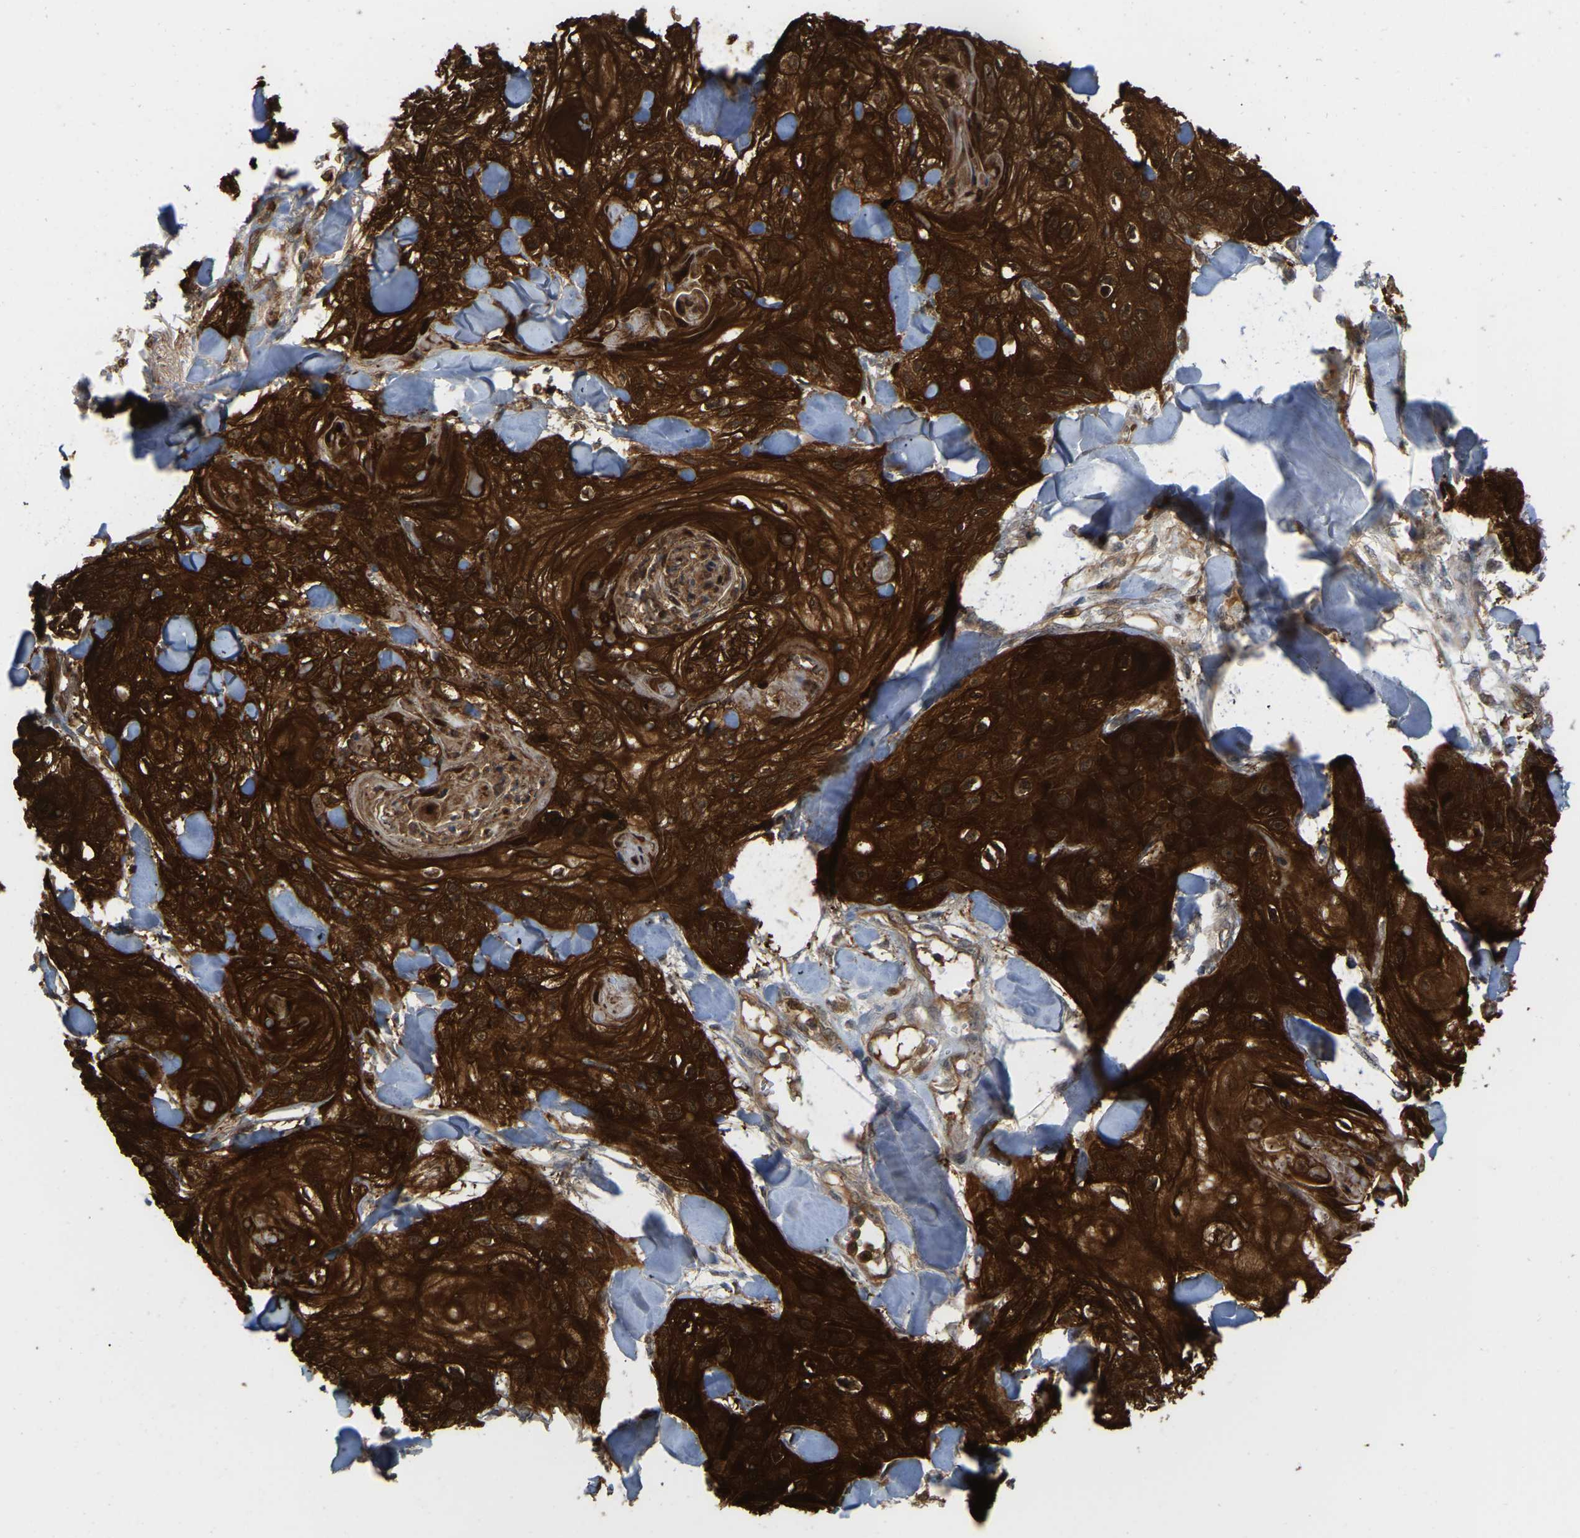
{"staining": {"intensity": "strong", "quantity": ">75%", "location": "cytoplasmic/membranous"}, "tissue": "skin cancer", "cell_type": "Tumor cells", "image_type": "cancer", "snomed": [{"axis": "morphology", "description": "Squamous cell carcinoma, NOS"}, {"axis": "topography", "description": "Skin"}], "caption": "Brown immunohistochemical staining in human skin cancer (squamous cell carcinoma) demonstrates strong cytoplasmic/membranous positivity in approximately >75% of tumor cells. The protein of interest is shown in brown color, while the nuclei are stained blue.", "gene": "SERPINB5", "patient": {"sex": "male", "age": 74}}